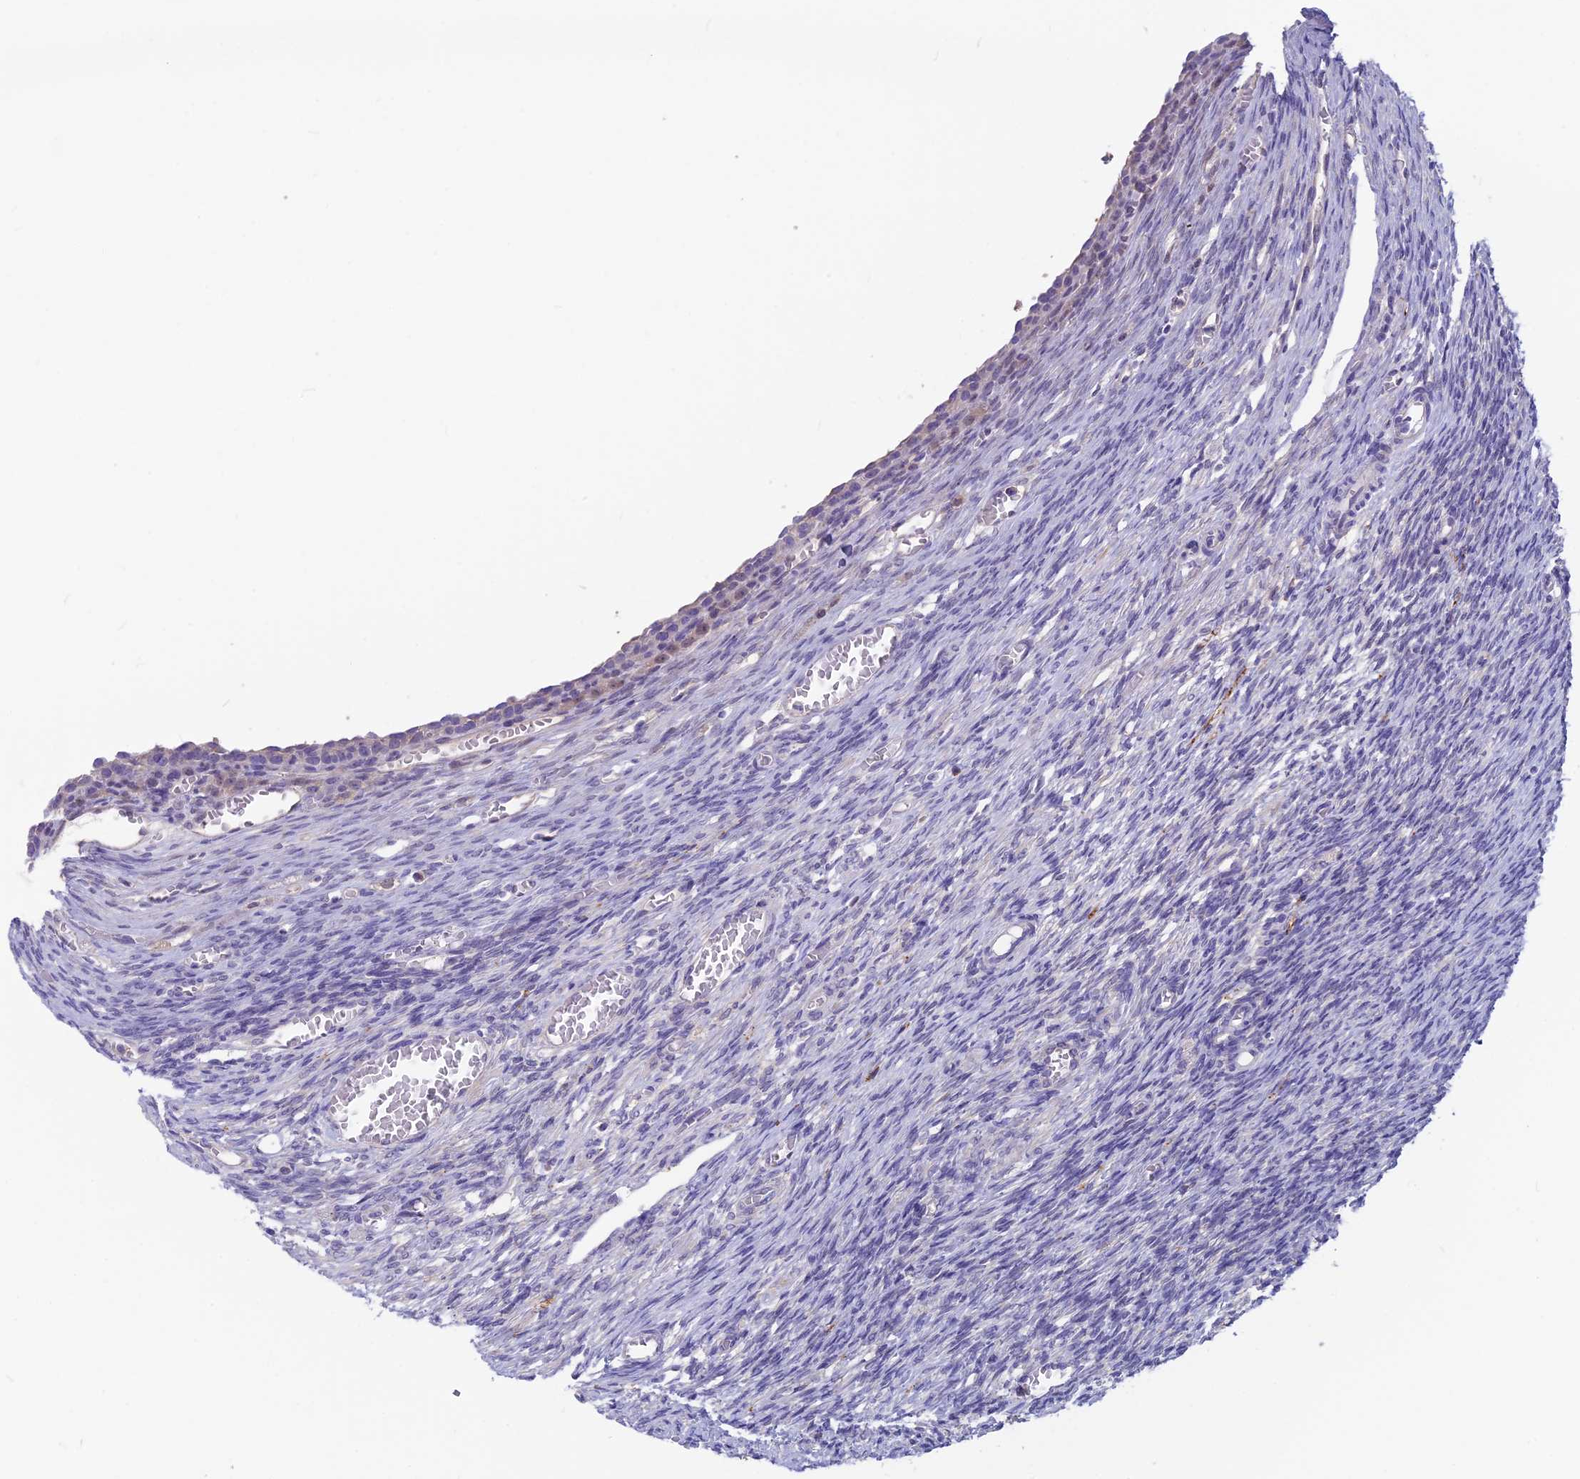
{"staining": {"intensity": "negative", "quantity": "none", "location": "none"}, "tissue": "ovary", "cell_type": "Ovarian stroma cells", "image_type": "normal", "snomed": [{"axis": "morphology", "description": "Normal tissue, NOS"}, {"axis": "topography", "description": "Ovary"}], "caption": "Immunohistochemical staining of unremarkable ovary reveals no significant positivity in ovarian stroma cells. The staining was performed using DAB to visualize the protein expression in brown, while the nuclei were stained in blue with hematoxylin (Magnification: 20x).", "gene": "SNAP91", "patient": {"sex": "female", "age": 27}}